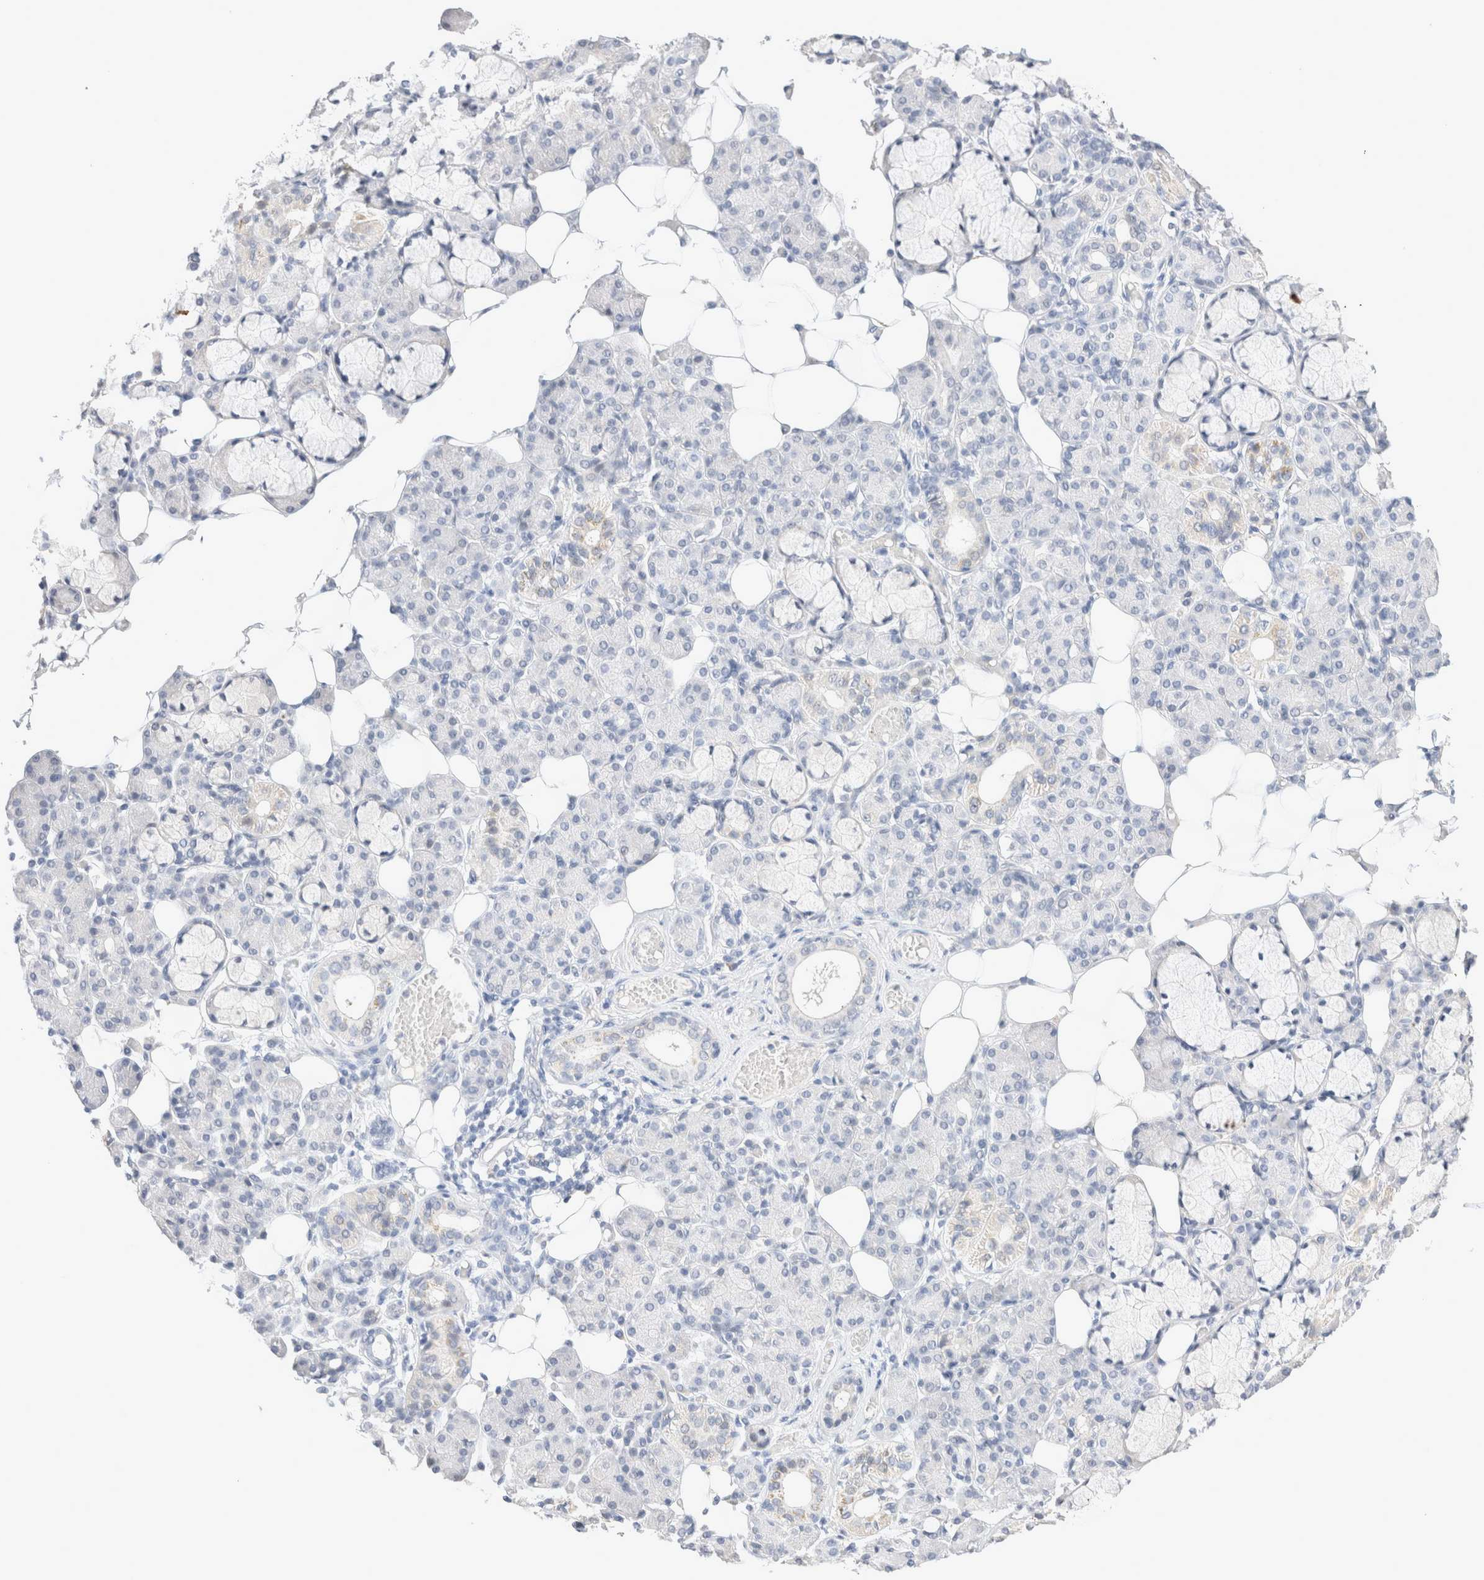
{"staining": {"intensity": "negative", "quantity": "none", "location": "none"}, "tissue": "salivary gland", "cell_type": "Glandular cells", "image_type": "normal", "snomed": [{"axis": "morphology", "description": "Normal tissue, NOS"}, {"axis": "topography", "description": "Salivary gland"}], "caption": "Glandular cells are negative for protein expression in normal human salivary gland. (Brightfield microscopy of DAB IHC at high magnification).", "gene": "SPATA20", "patient": {"sex": "male", "age": 63}}